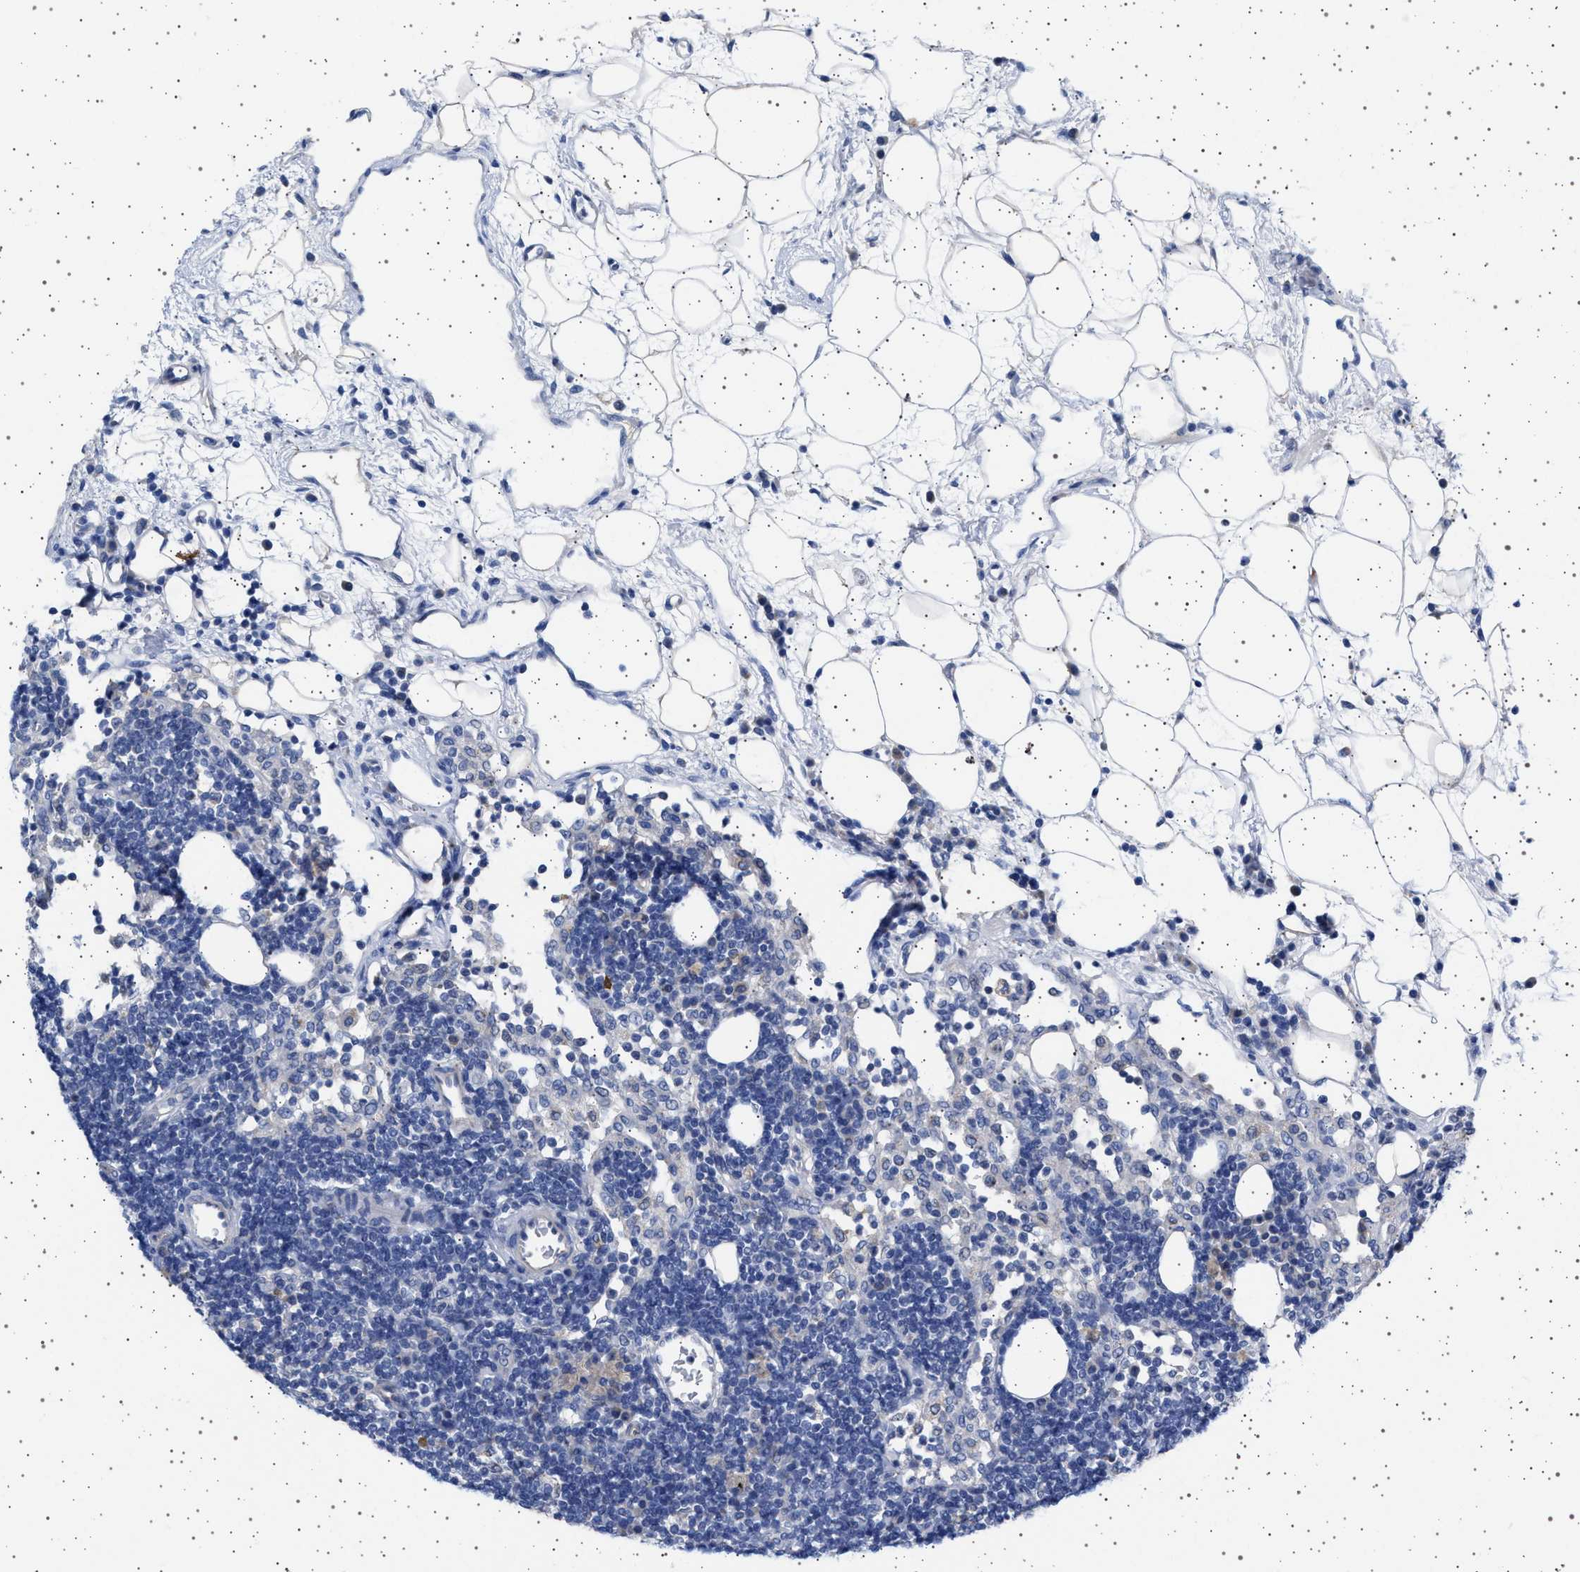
{"staining": {"intensity": "weak", "quantity": "<25%", "location": "cytoplasmic/membranous"}, "tissue": "lymph node", "cell_type": "Germinal center cells", "image_type": "normal", "snomed": [{"axis": "morphology", "description": "Normal tissue, NOS"}, {"axis": "morphology", "description": "Carcinoid, malignant, NOS"}, {"axis": "topography", "description": "Lymph node"}], "caption": "DAB immunohistochemical staining of benign lymph node shows no significant staining in germinal center cells. Nuclei are stained in blue.", "gene": "TRMT10B", "patient": {"sex": "male", "age": 47}}